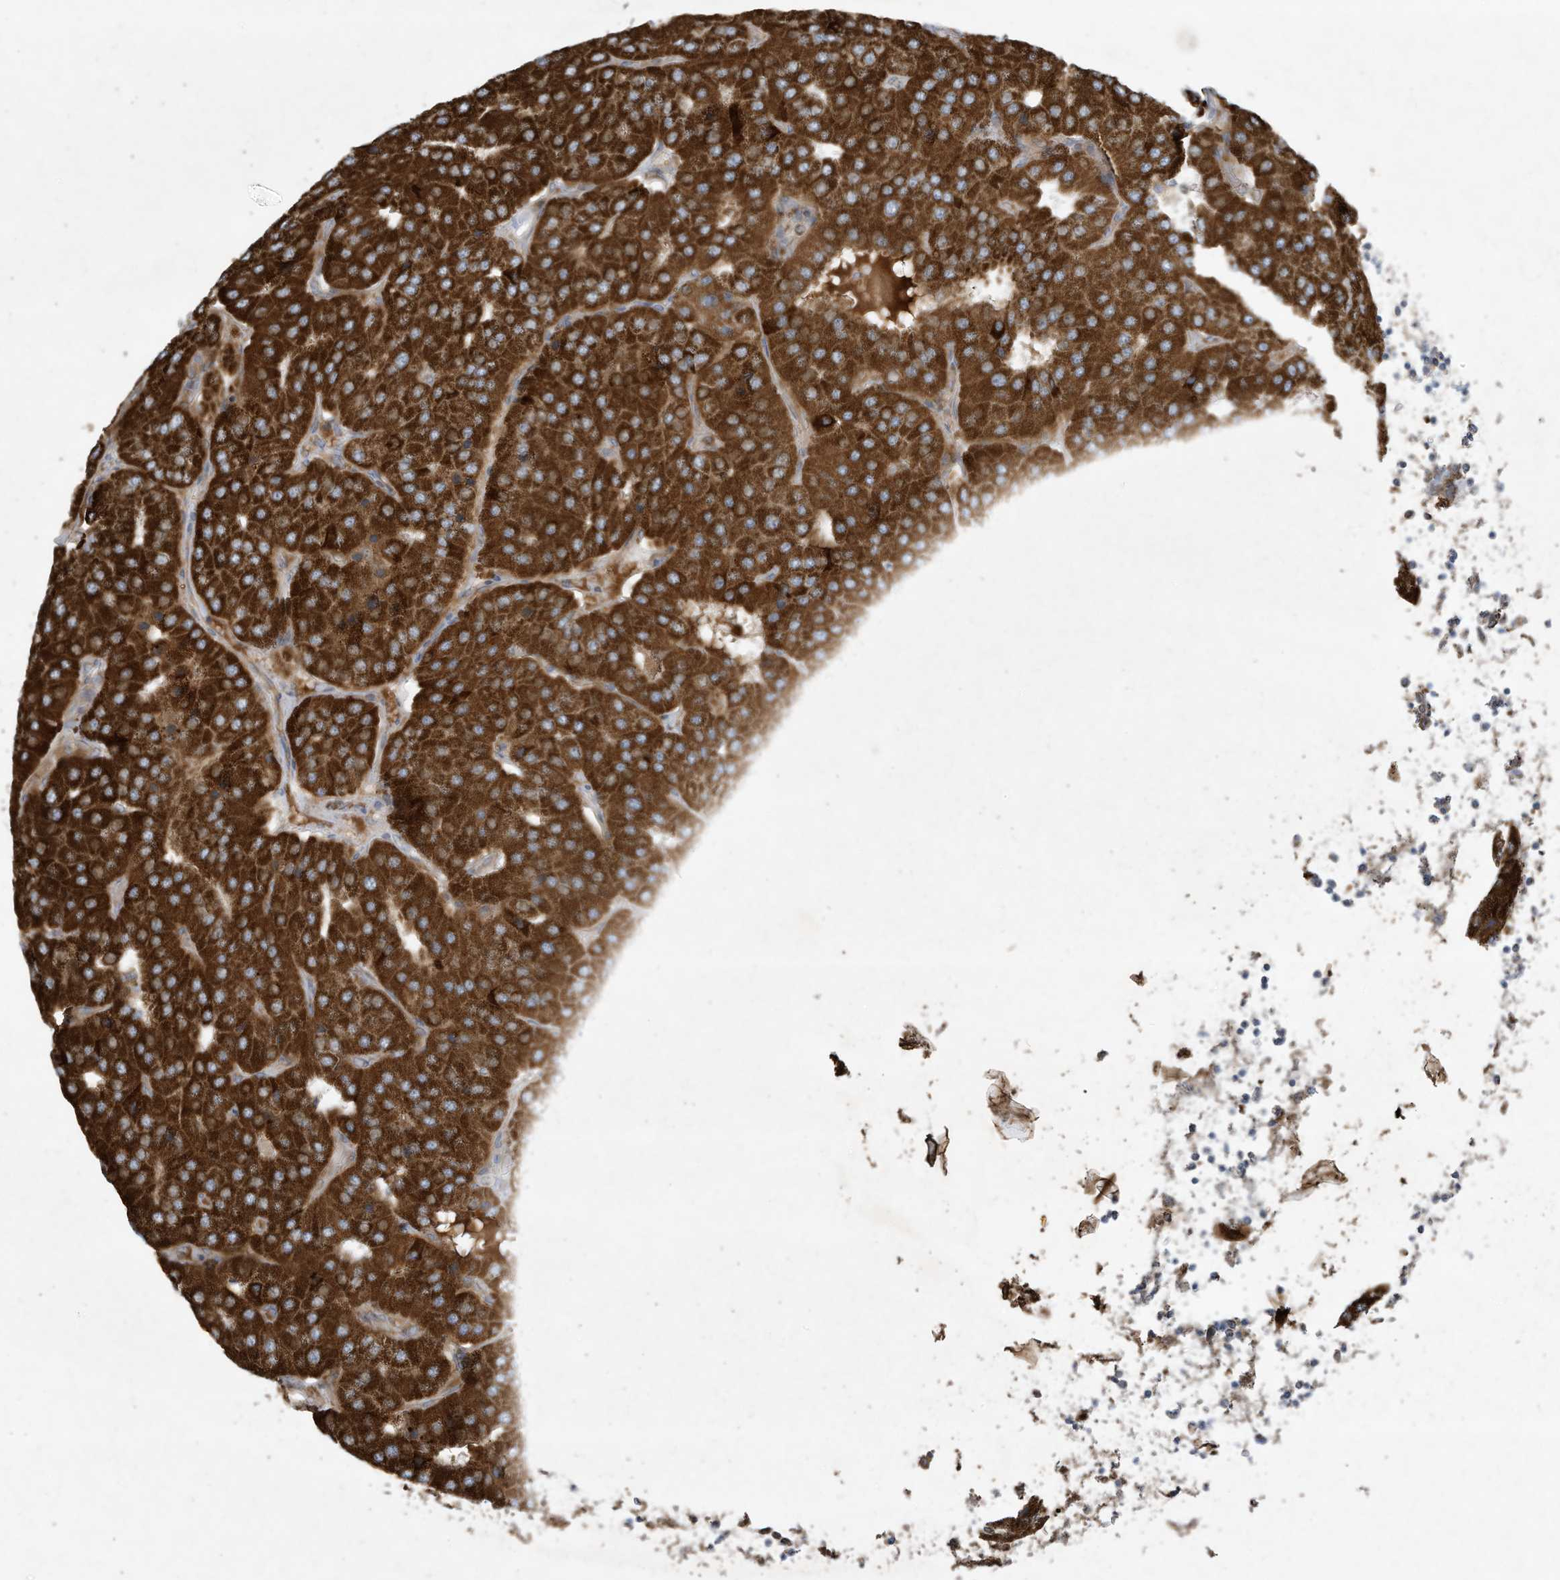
{"staining": {"intensity": "strong", "quantity": ">75%", "location": "cytoplasmic/membranous"}, "tissue": "parathyroid gland", "cell_type": "Glandular cells", "image_type": "normal", "snomed": [{"axis": "morphology", "description": "Normal tissue, NOS"}, {"axis": "morphology", "description": "Adenoma, NOS"}, {"axis": "topography", "description": "Parathyroid gland"}], "caption": "DAB immunohistochemical staining of unremarkable human parathyroid gland shows strong cytoplasmic/membranous protein positivity in approximately >75% of glandular cells.", "gene": "C2orf74", "patient": {"sex": "female", "age": 86}}